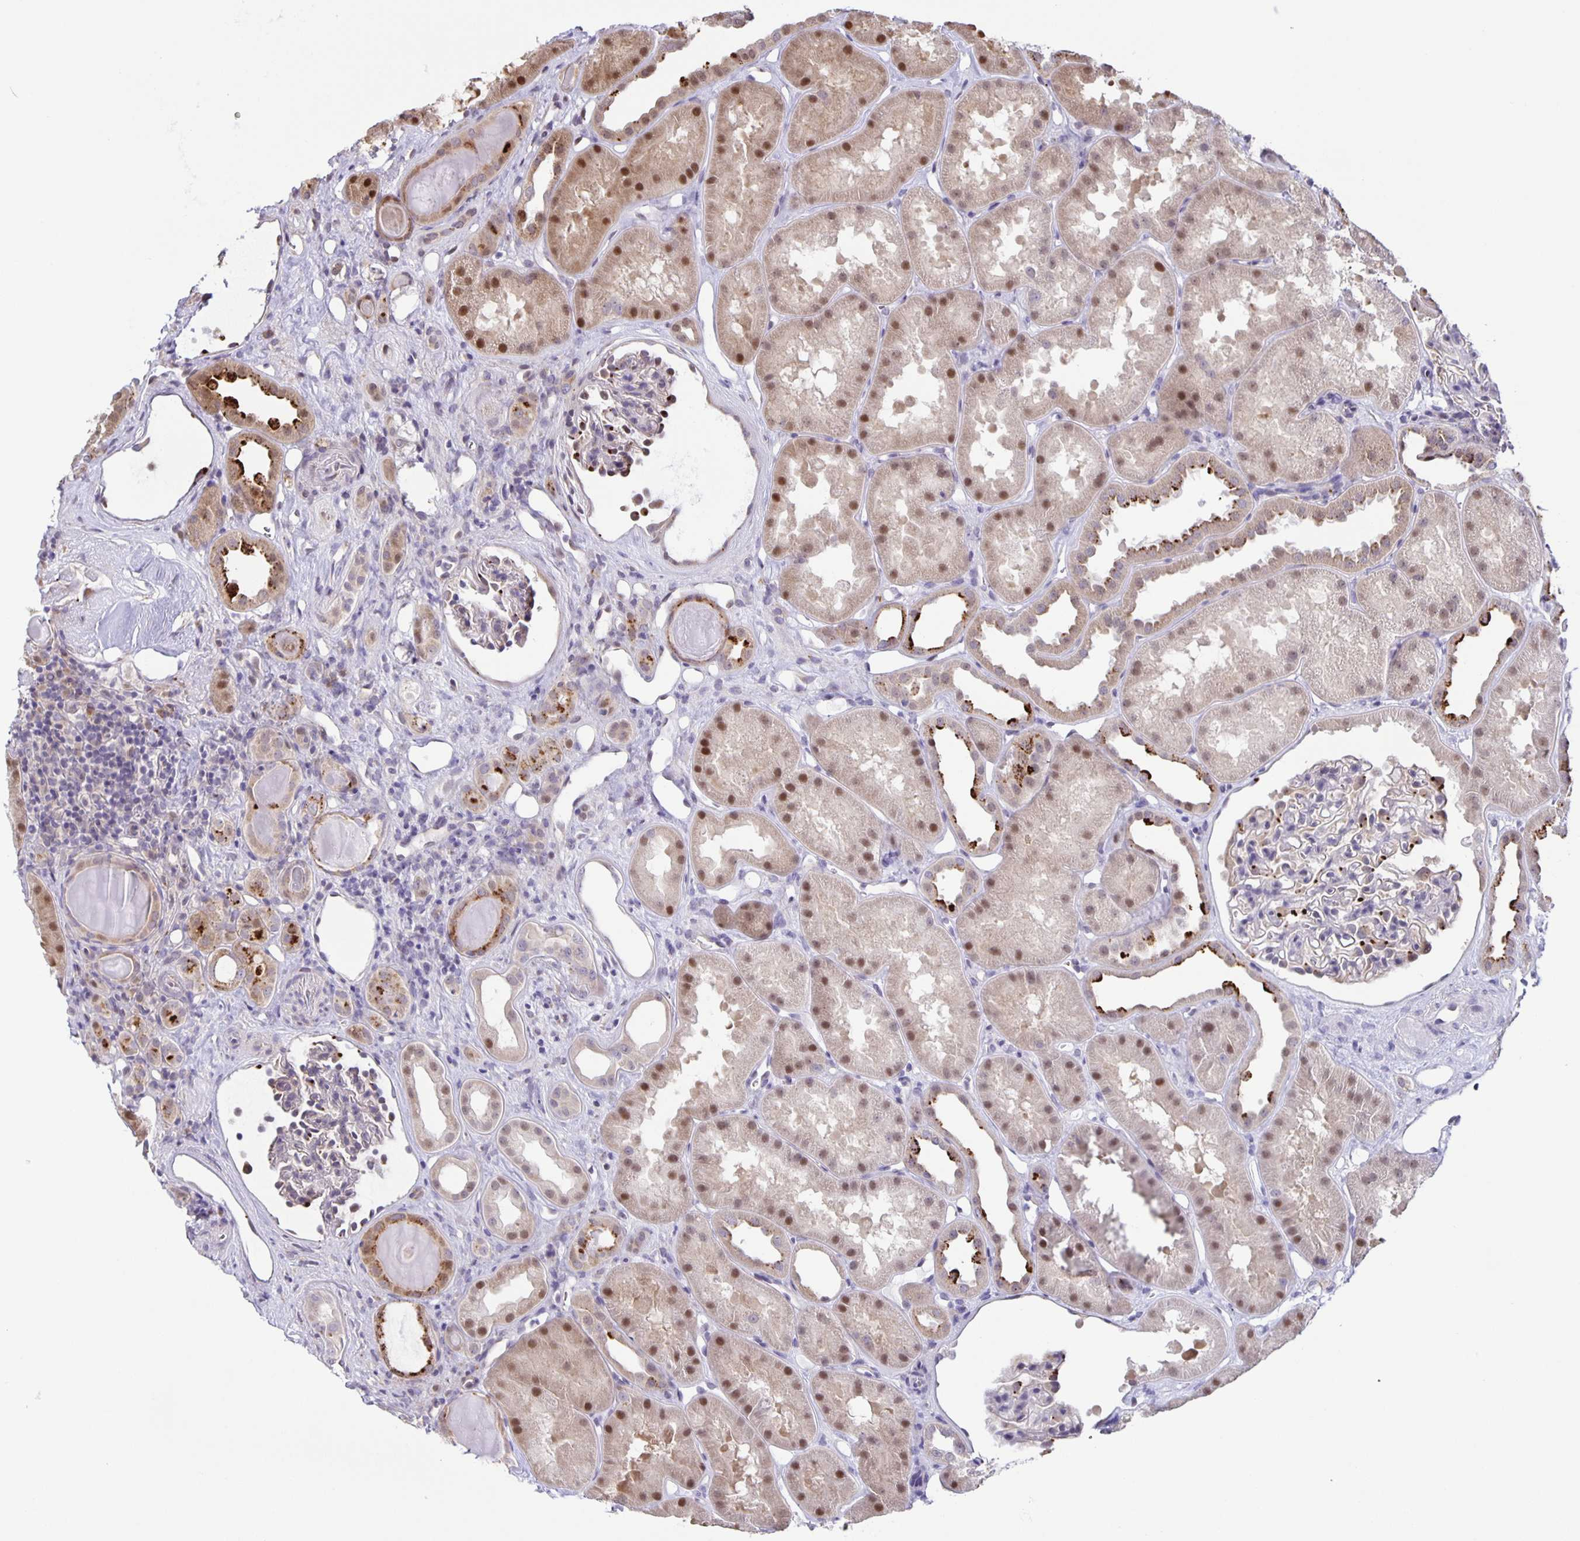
{"staining": {"intensity": "moderate", "quantity": "<25%", "location": "nuclear"}, "tissue": "kidney", "cell_type": "Cells in glomeruli", "image_type": "normal", "snomed": [{"axis": "morphology", "description": "Normal tissue, NOS"}, {"axis": "topography", "description": "Kidney"}], "caption": "Kidney stained with a brown dye demonstrates moderate nuclear positive staining in approximately <25% of cells in glomeruli.", "gene": "MAPK12", "patient": {"sex": "male", "age": 61}}